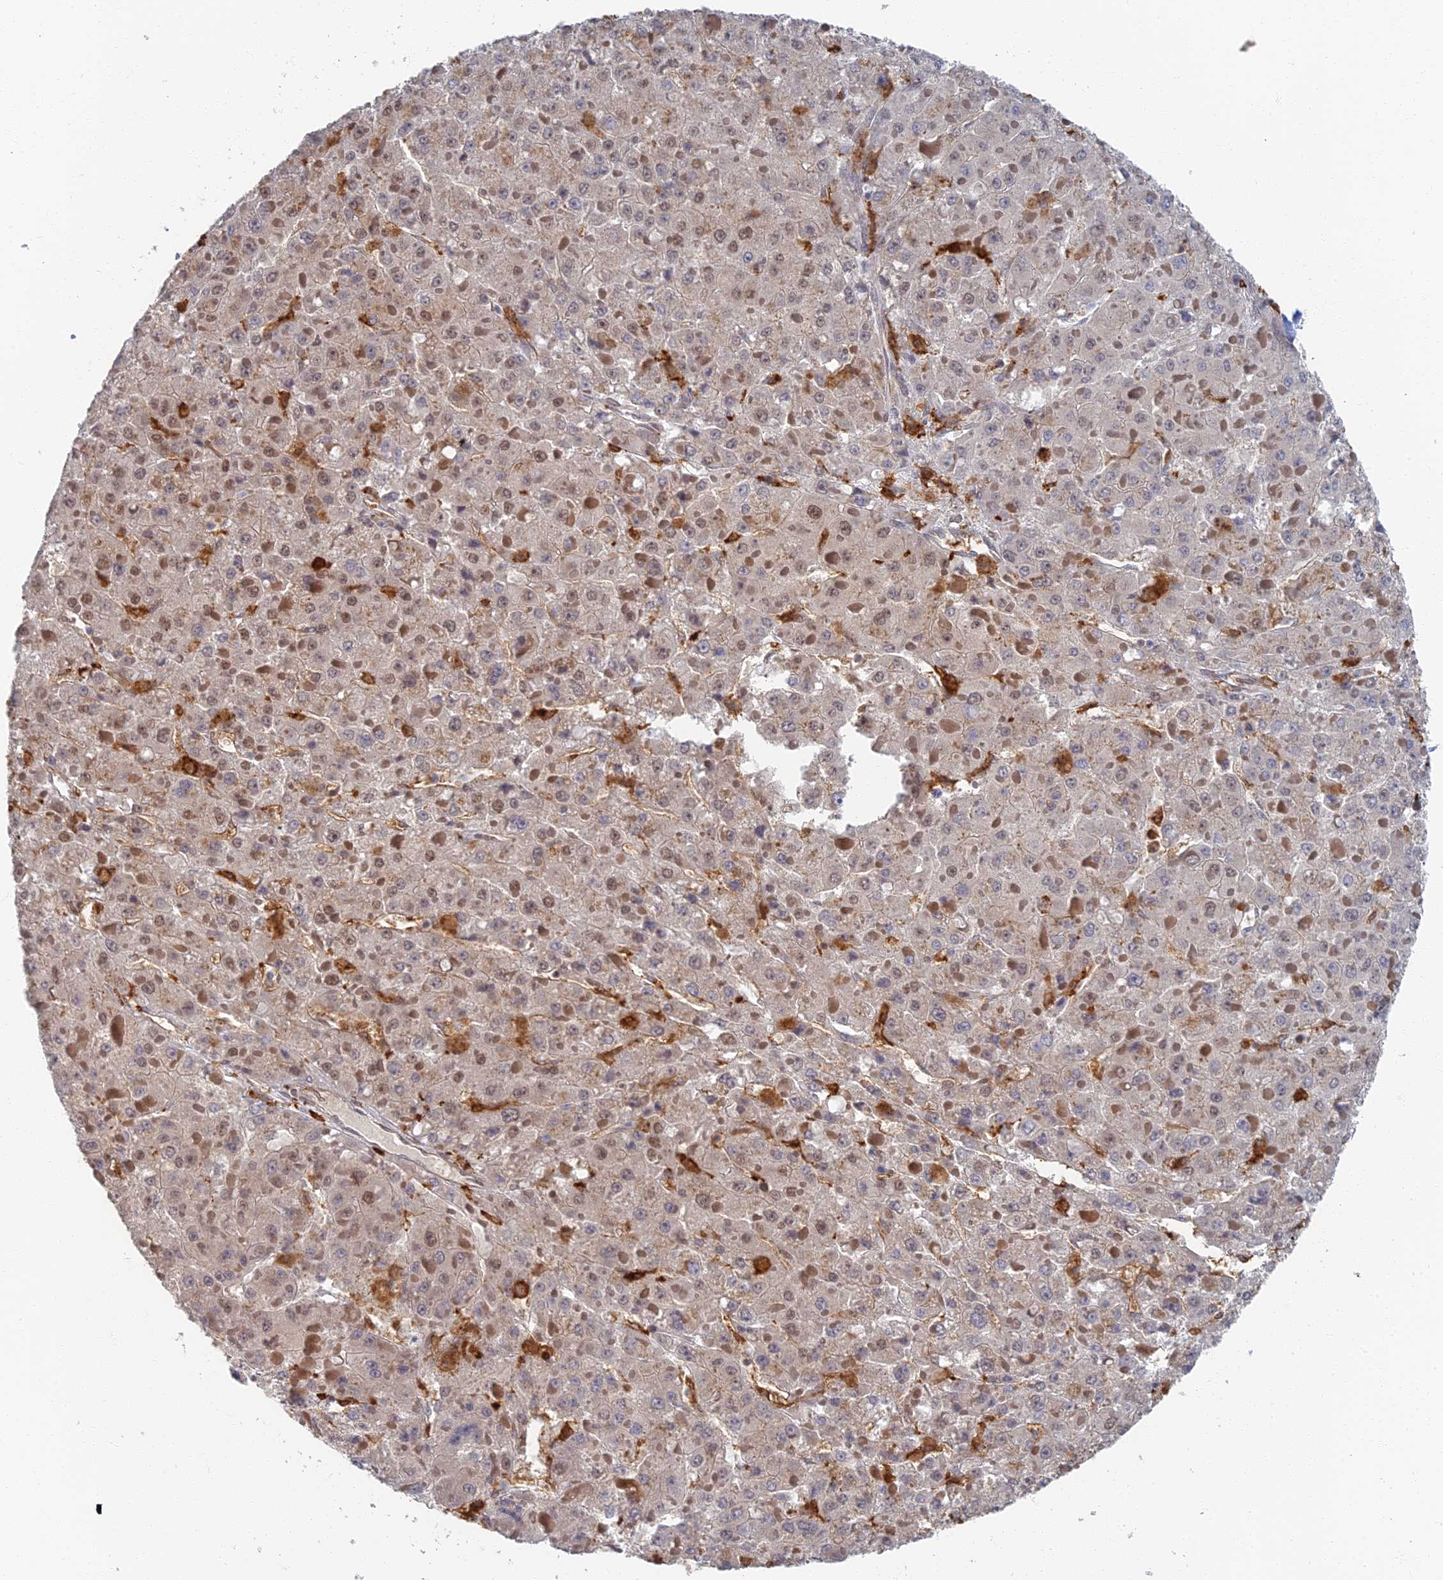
{"staining": {"intensity": "moderate", "quantity": "25%-75%", "location": "nuclear"}, "tissue": "liver cancer", "cell_type": "Tumor cells", "image_type": "cancer", "snomed": [{"axis": "morphology", "description": "Carcinoma, Hepatocellular, NOS"}, {"axis": "topography", "description": "Liver"}], "caption": "About 25%-75% of tumor cells in hepatocellular carcinoma (liver) exhibit moderate nuclear protein staining as visualized by brown immunohistochemical staining.", "gene": "GPATCH1", "patient": {"sex": "female", "age": 73}}